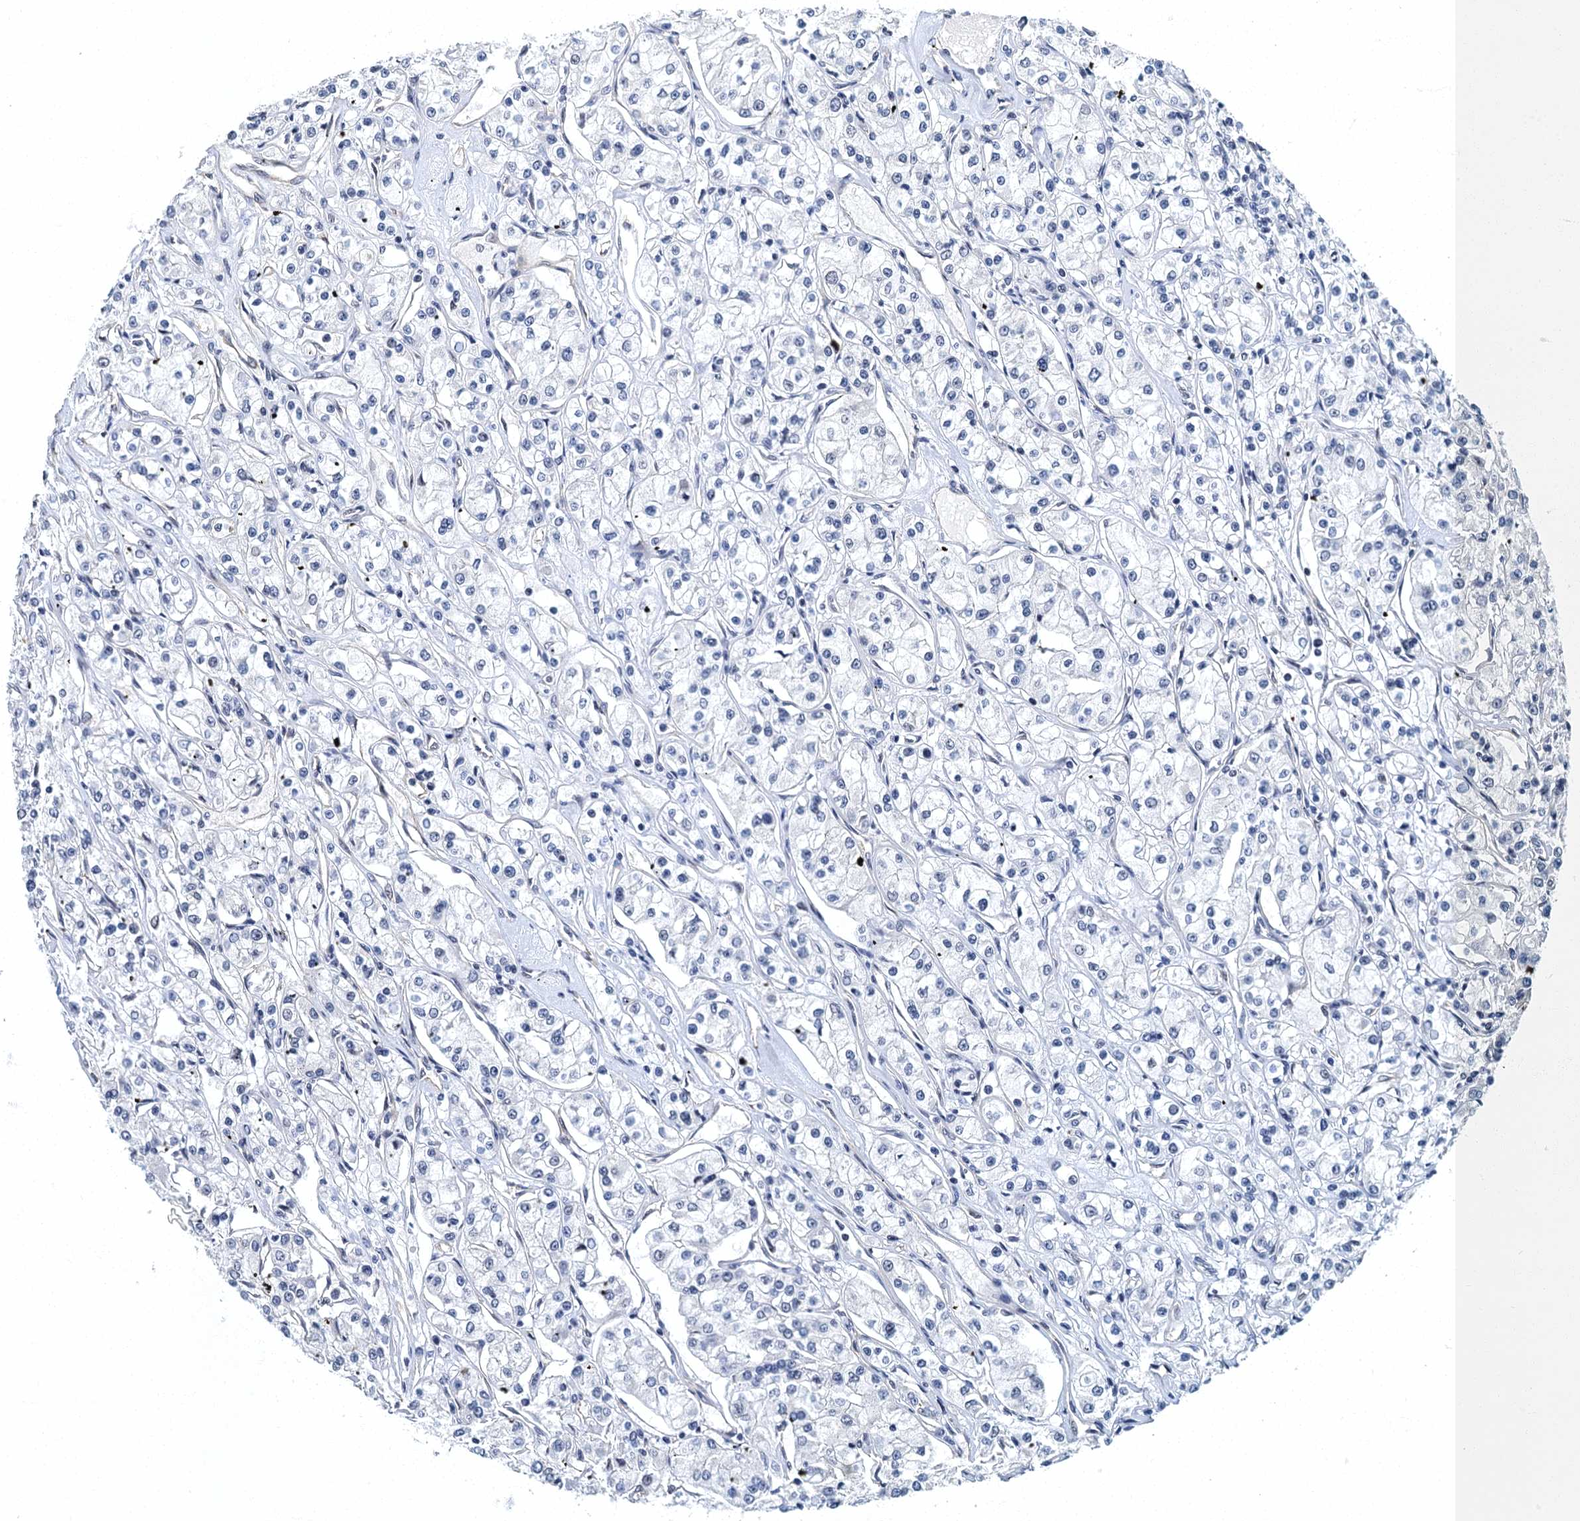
{"staining": {"intensity": "negative", "quantity": "none", "location": "none"}, "tissue": "renal cancer", "cell_type": "Tumor cells", "image_type": "cancer", "snomed": [{"axis": "morphology", "description": "Adenocarcinoma, NOS"}, {"axis": "topography", "description": "Kidney"}], "caption": "Adenocarcinoma (renal) stained for a protein using immunohistochemistry shows no expression tumor cells.", "gene": "GADL1", "patient": {"sex": "female", "age": 59}}